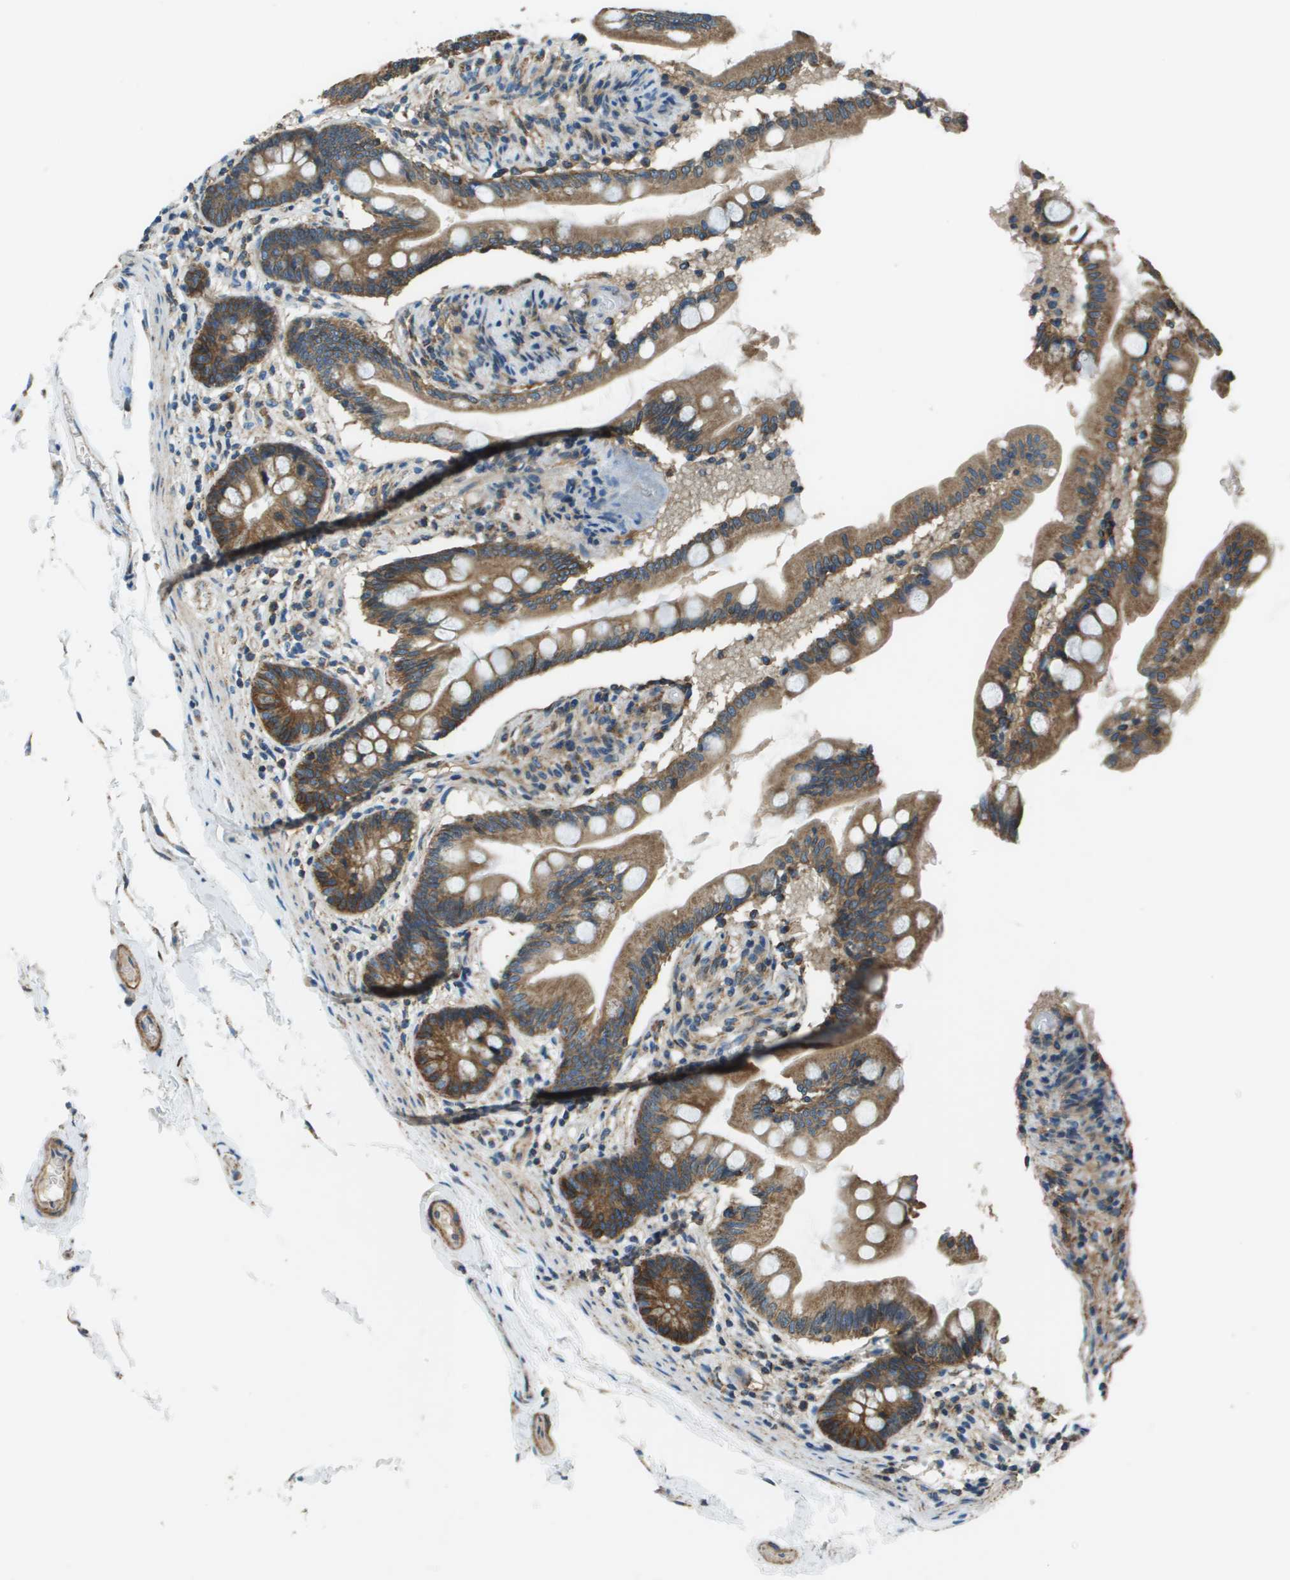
{"staining": {"intensity": "moderate", "quantity": ">75%", "location": "cytoplasmic/membranous"}, "tissue": "small intestine", "cell_type": "Glandular cells", "image_type": "normal", "snomed": [{"axis": "morphology", "description": "Normal tissue, NOS"}, {"axis": "topography", "description": "Small intestine"}], "caption": "High-power microscopy captured an immunohistochemistry (IHC) histopathology image of normal small intestine, revealing moderate cytoplasmic/membranous staining in about >75% of glandular cells.", "gene": "TMEM51", "patient": {"sex": "female", "age": 56}}